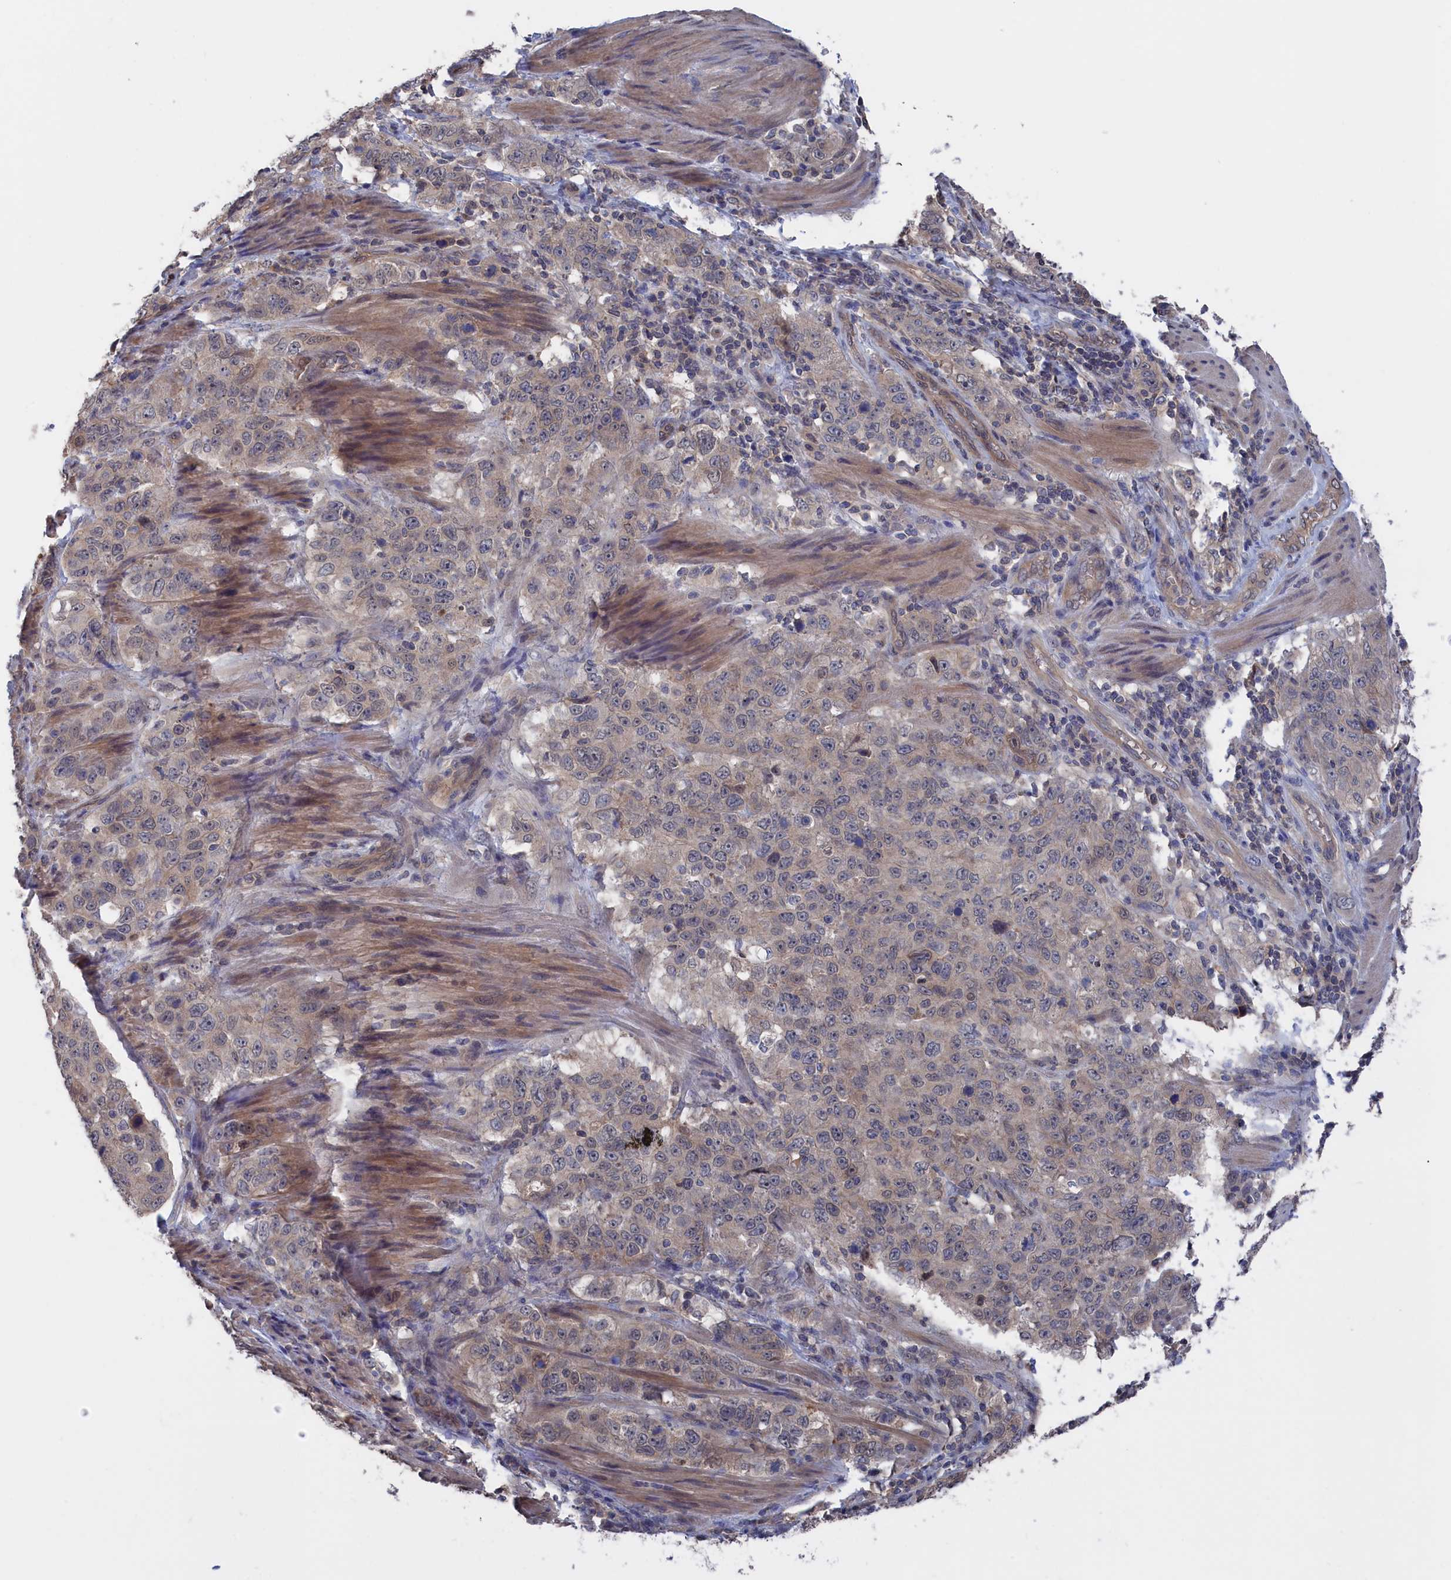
{"staining": {"intensity": "weak", "quantity": "25%-75%", "location": "cytoplasmic/membranous"}, "tissue": "stomach cancer", "cell_type": "Tumor cells", "image_type": "cancer", "snomed": [{"axis": "morphology", "description": "Adenocarcinoma, NOS"}, {"axis": "topography", "description": "Stomach"}], "caption": "A micrograph of human stomach adenocarcinoma stained for a protein exhibits weak cytoplasmic/membranous brown staining in tumor cells.", "gene": "NUTF2", "patient": {"sex": "male", "age": 48}}